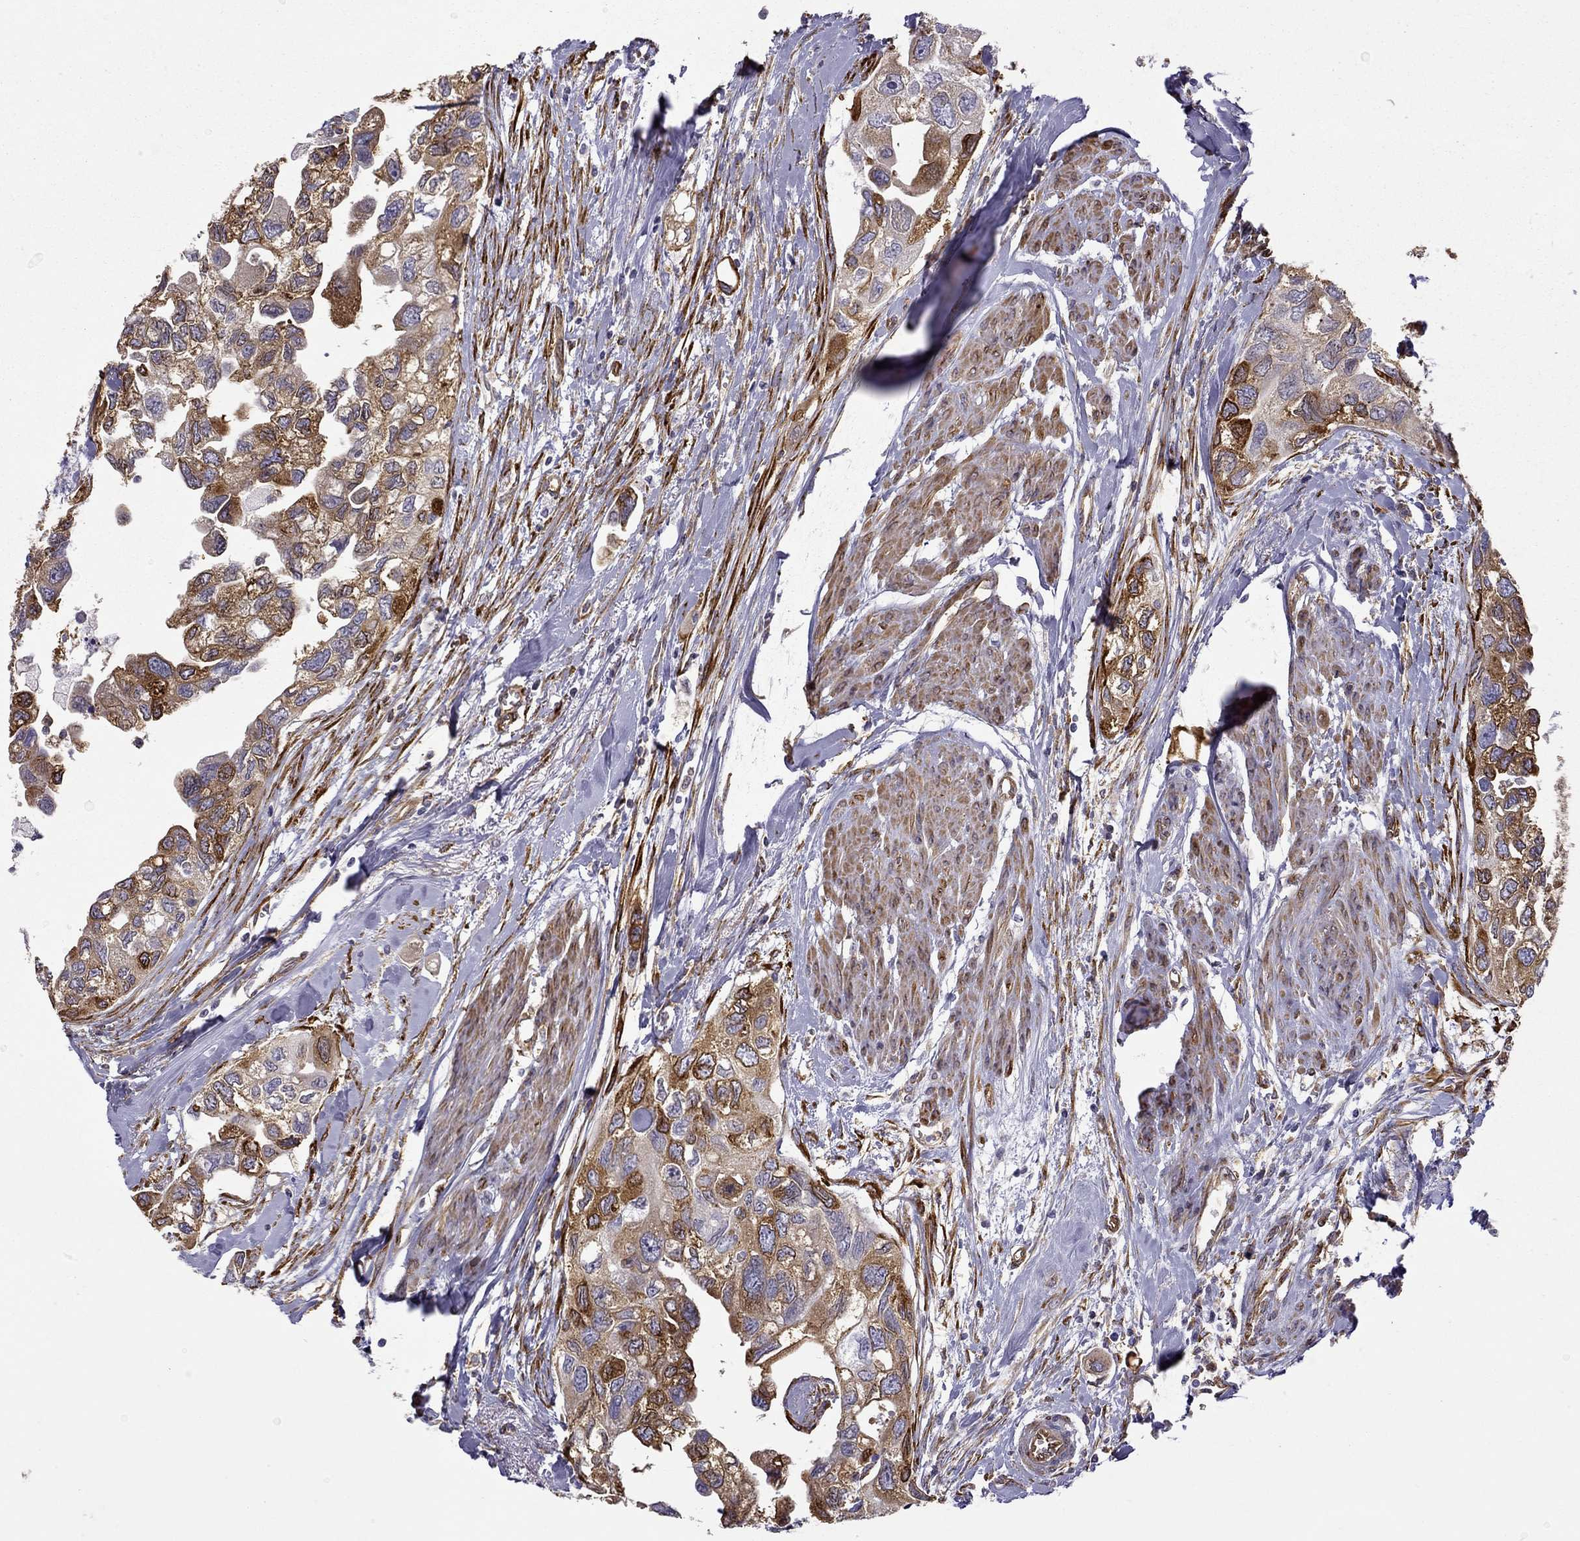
{"staining": {"intensity": "strong", "quantity": ">75%", "location": "cytoplasmic/membranous"}, "tissue": "urothelial cancer", "cell_type": "Tumor cells", "image_type": "cancer", "snomed": [{"axis": "morphology", "description": "Urothelial carcinoma, High grade"}, {"axis": "topography", "description": "Urinary bladder"}], "caption": "High-grade urothelial carcinoma stained with DAB IHC exhibits high levels of strong cytoplasmic/membranous positivity in approximately >75% of tumor cells.", "gene": "MAP4", "patient": {"sex": "male", "age": 59}}